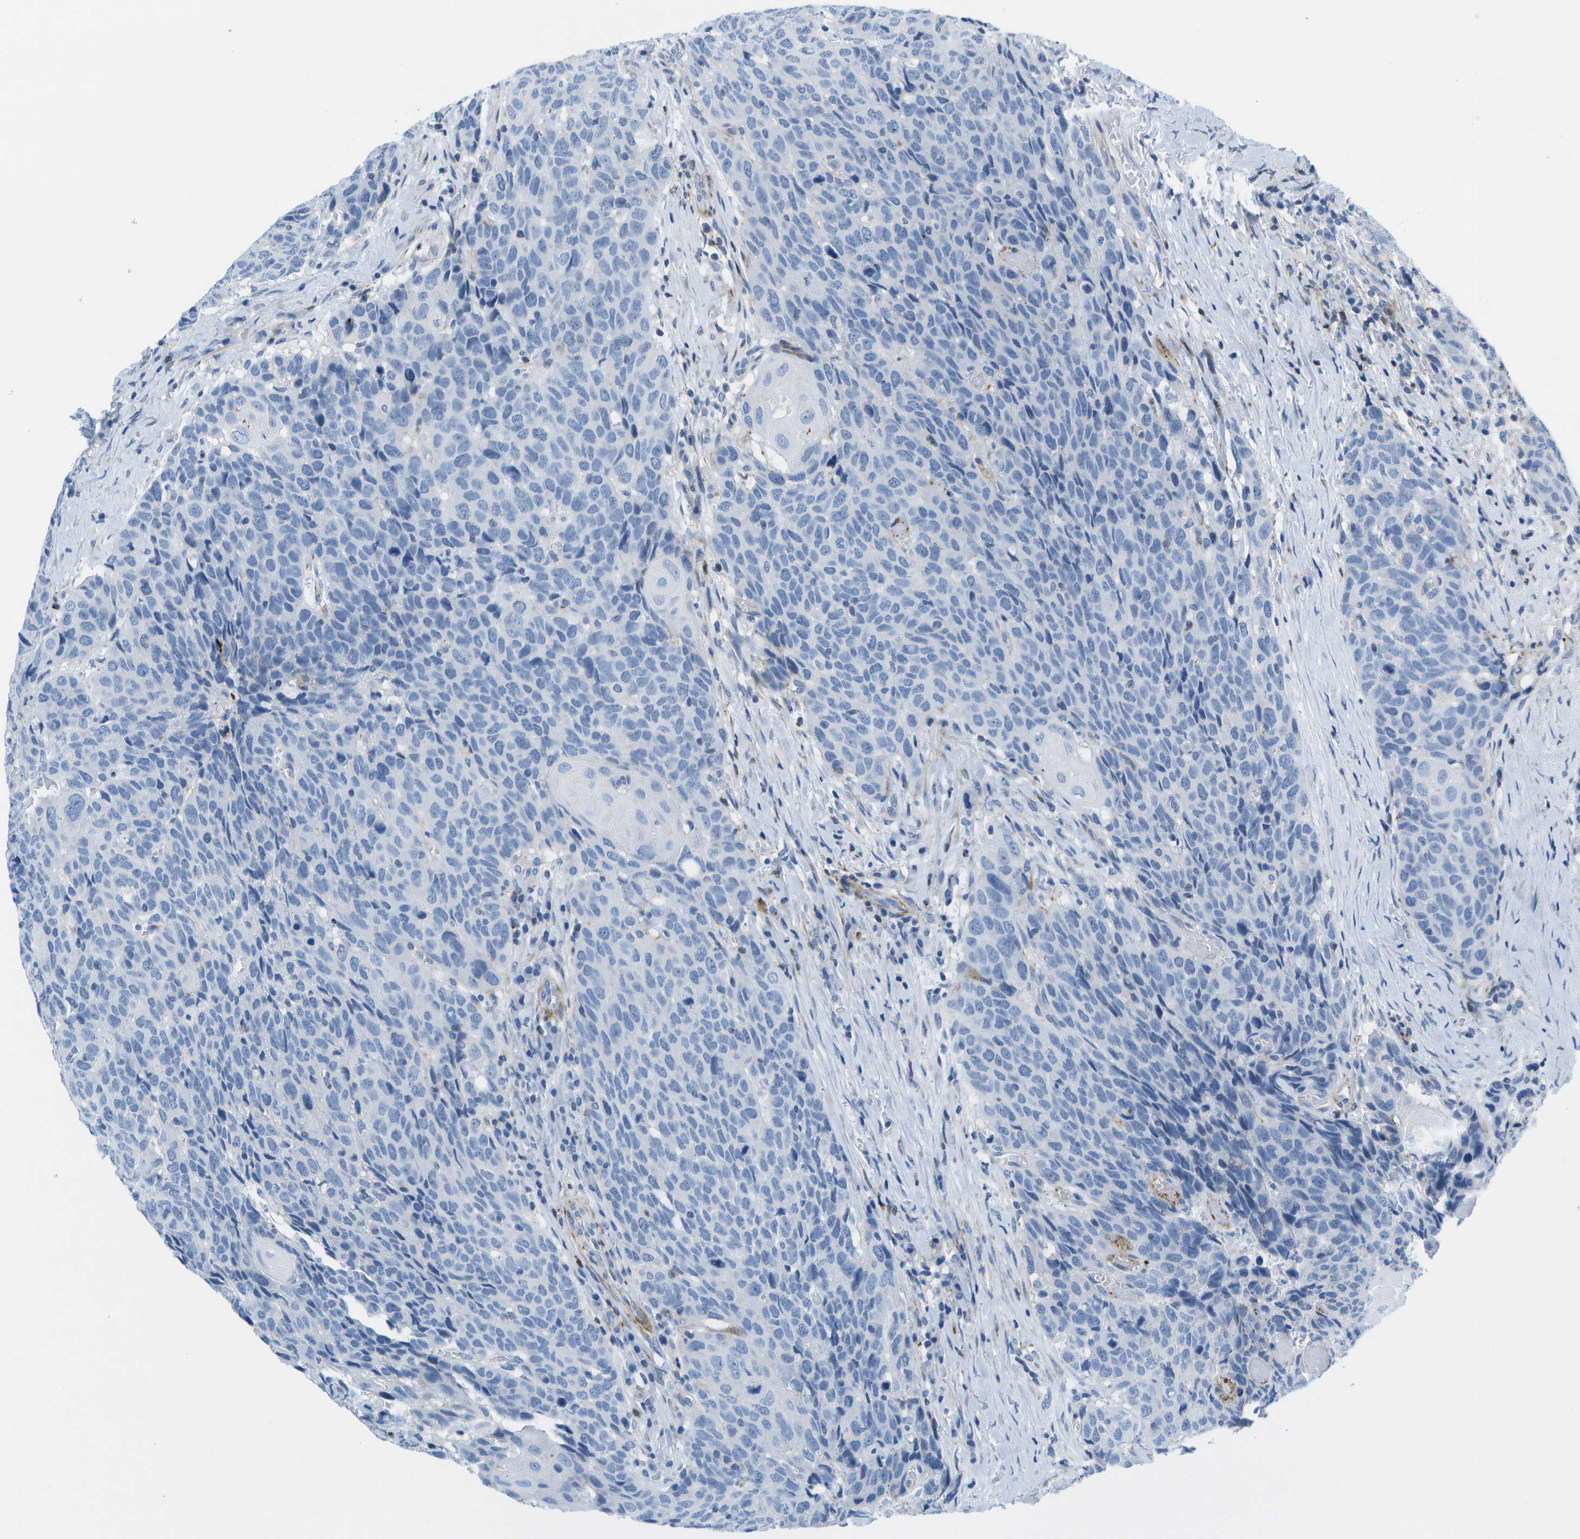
{"staining": {"intensity": "negative", "quantity": "none", "location": "none"}, "tissue": "head and neck cancer", "cell_type": "Tumor cells", "image_type": "cancer", "snomed": [{"axis": "morphology", "description": "Squamous cell carcinoma, NOS"}, {"axis": "topography", "description": "Head-Neck"}], "caption": "There is no significant expression in tumor cells of head and neck cancer.", "gene": "ADGRG6", "patient": {"sex": "male", "age": 66}}